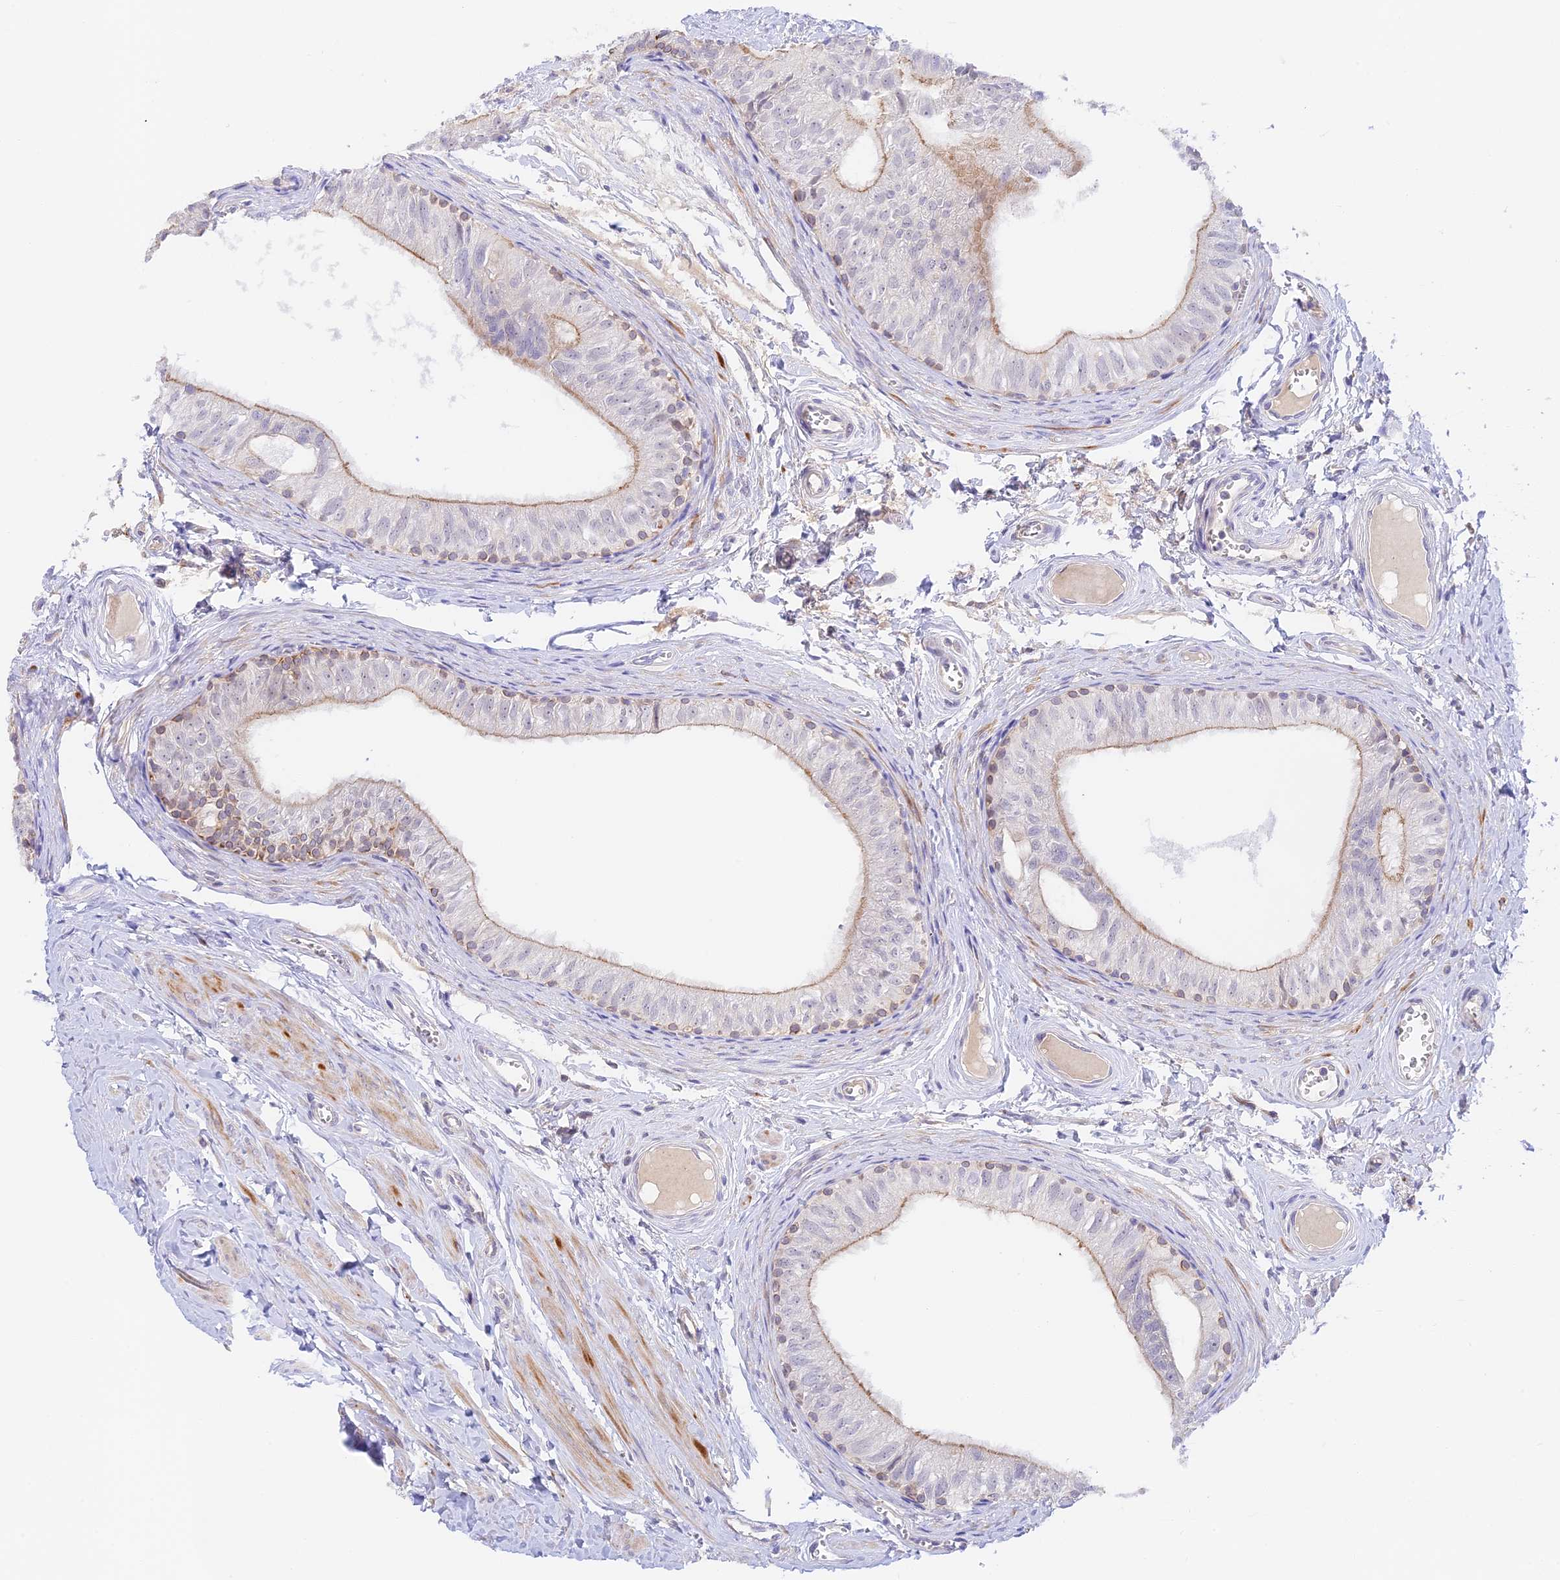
{"staining": {"intensity": "moderate", "quantity": "<25%", "location": "cytoplasmic/membranous"}, "tissue": "epididymis", "cell_type": "Glandular cells", "image_type": "normal", "snomed": [{"axis": "morphology", "description": "Normal tissue, NOS"}, {"axis": "topography", "description": "Epididymis"}], "caption": "A high-resolution histopathology image shows IHC staining of unremarkable epididymis, which exhibits moderate cytoplasmic/membranous positivity in about <25% of glandular cells.", "gene": "CAMSAP3", "patient": {"sex": "male", "age": 42}}